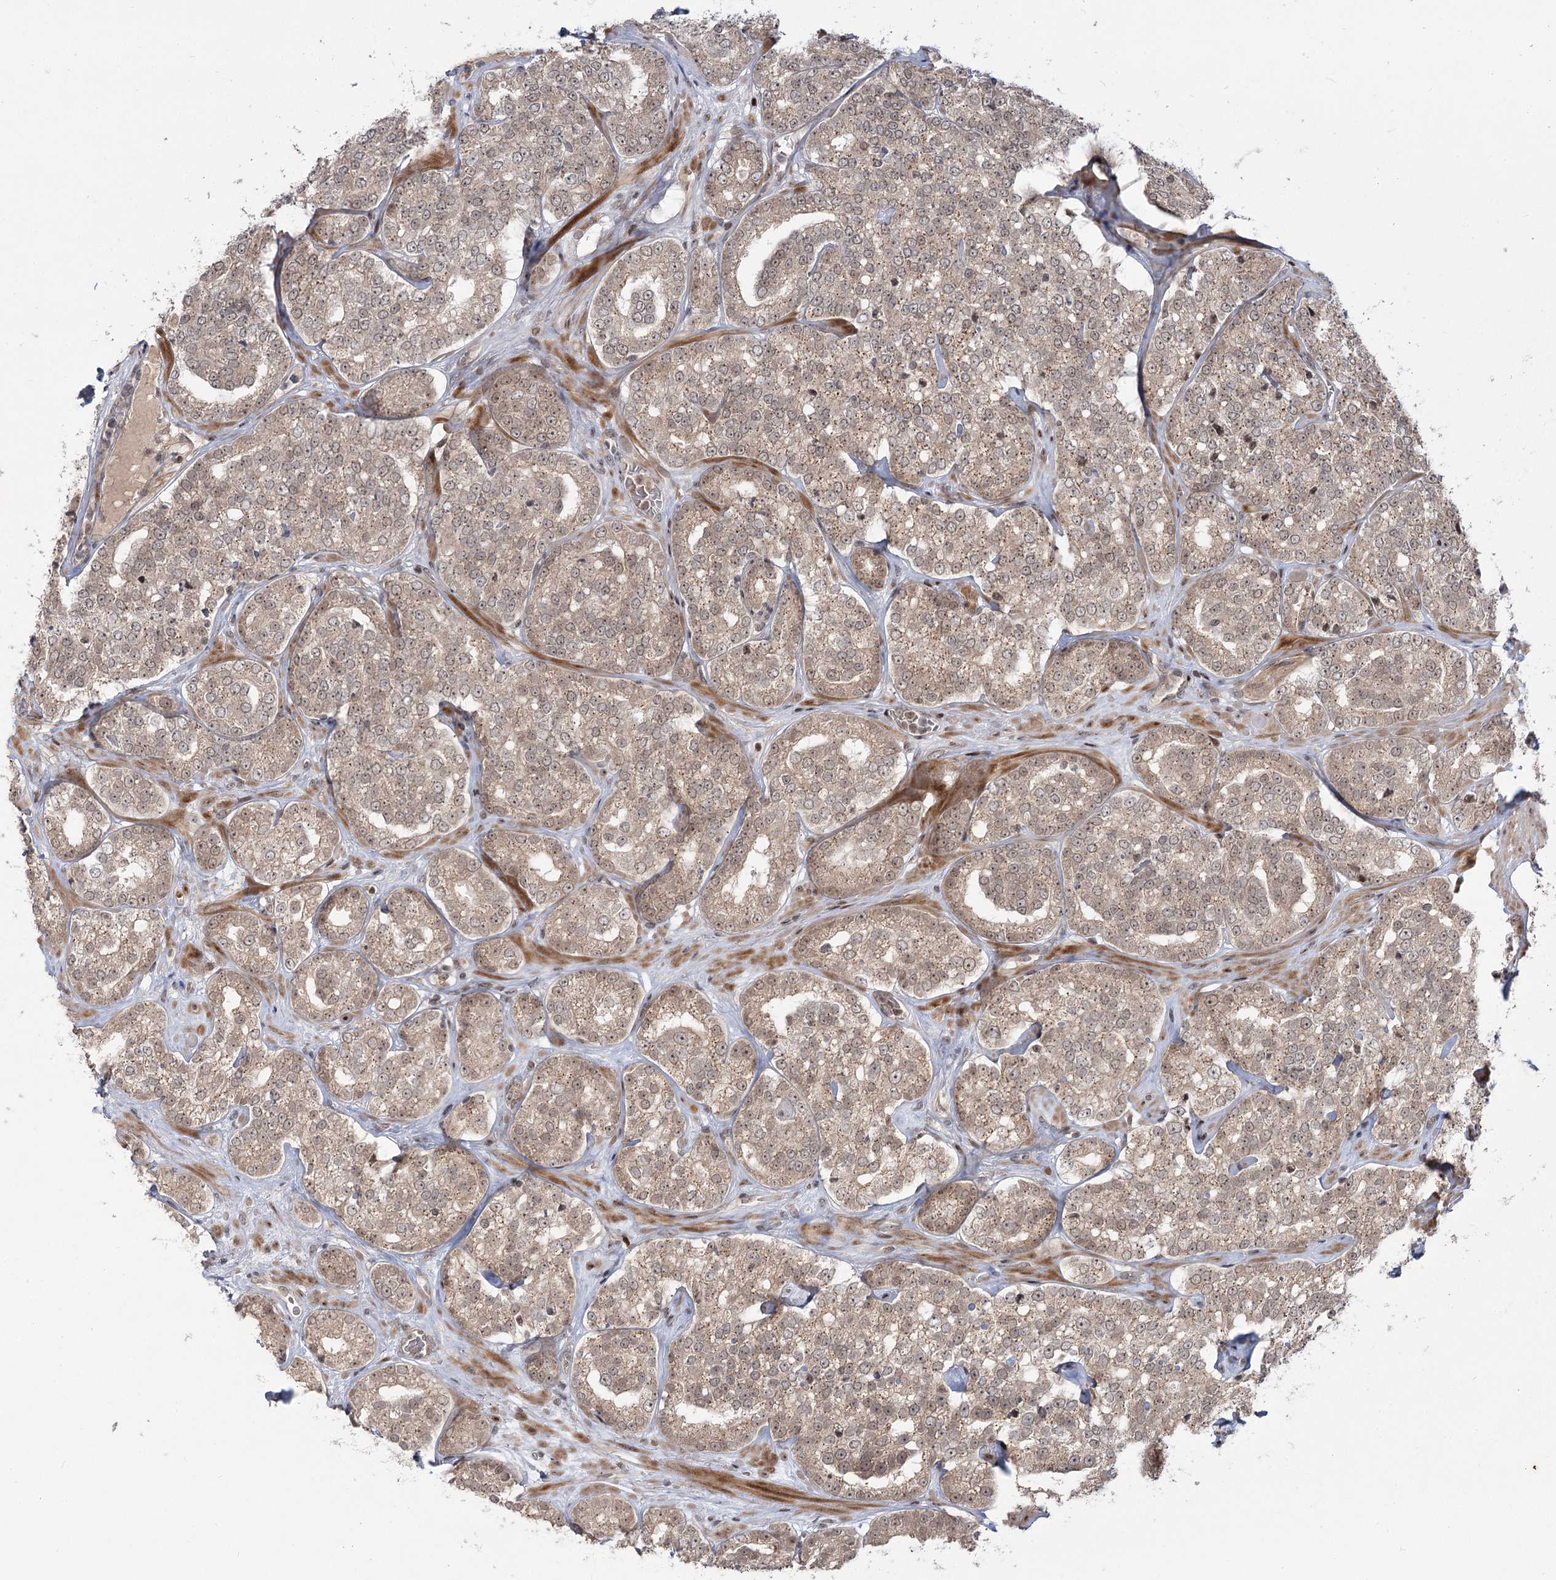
{"staining": {"intensity": "weak", "quantity": ">75%", "location": "cytoplasmic/membranous,nuclear"}, "tissue": "prostate cancer", "cell_type": "Tumor cells", "image_type": "cancer", "snomed": [{"axis": "morphology", "description": "Normal tissue, NOS"}, {"axis": "morphology", "description": "Adenocarcinoma, High grade"}, {"axis": "topography", "description": "Prostate"}], "caption": "Immunohistochemical staining of human prostate adenocarcinoma (high-grade) demonstrates low levels of weak cytoplasmic/membranous and nuclear positivity in approximately >75% of tumor cells.", "gene": "HELQ", "patient": {"sex": "male", "age": 83}}